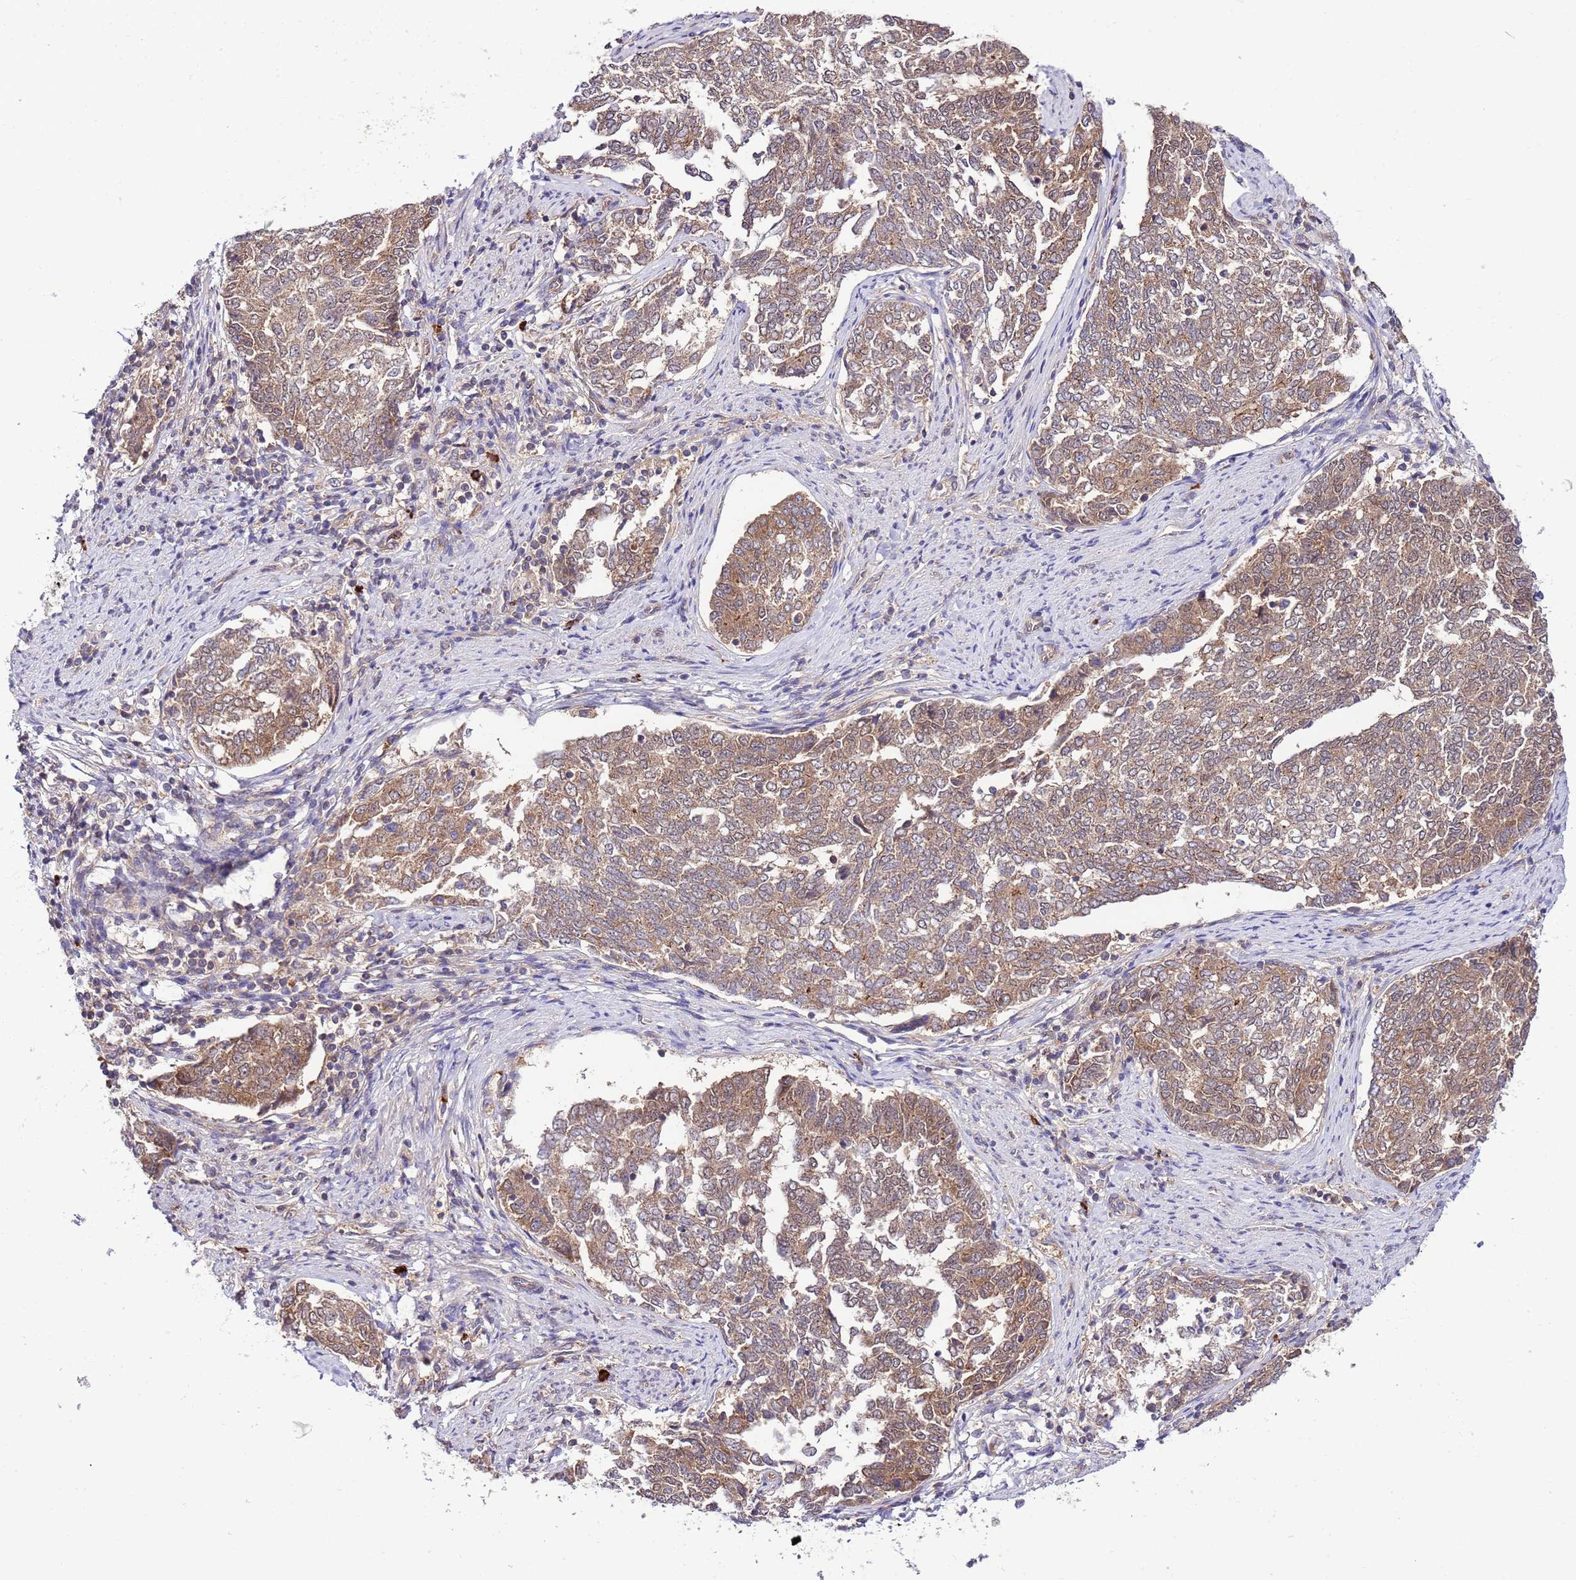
{"staining": {"intensity": "moderate", "quantity": ">75%", "location": "cytoplasmic/membranous"}, "tissue": "endometrial cancer", "cell_type": "Tumor cells", "image_type": "cancer", "snomed": [{"axis": "morphology", "description": "Adenocarcinoma, NOS"}, {"axis": "topography", "description": "Endometrium"}], "caption": "Brown immunohistochemical staining in endometrial adenocarcinoma displays moderate cytoplasmic/membranous positivity in about >75% of tumor cells. The protein of interest is shown in brown color, while the nuclei are stained blue.", "gene": "DONSON", "patient": {"sex": "female", "age": 80}}